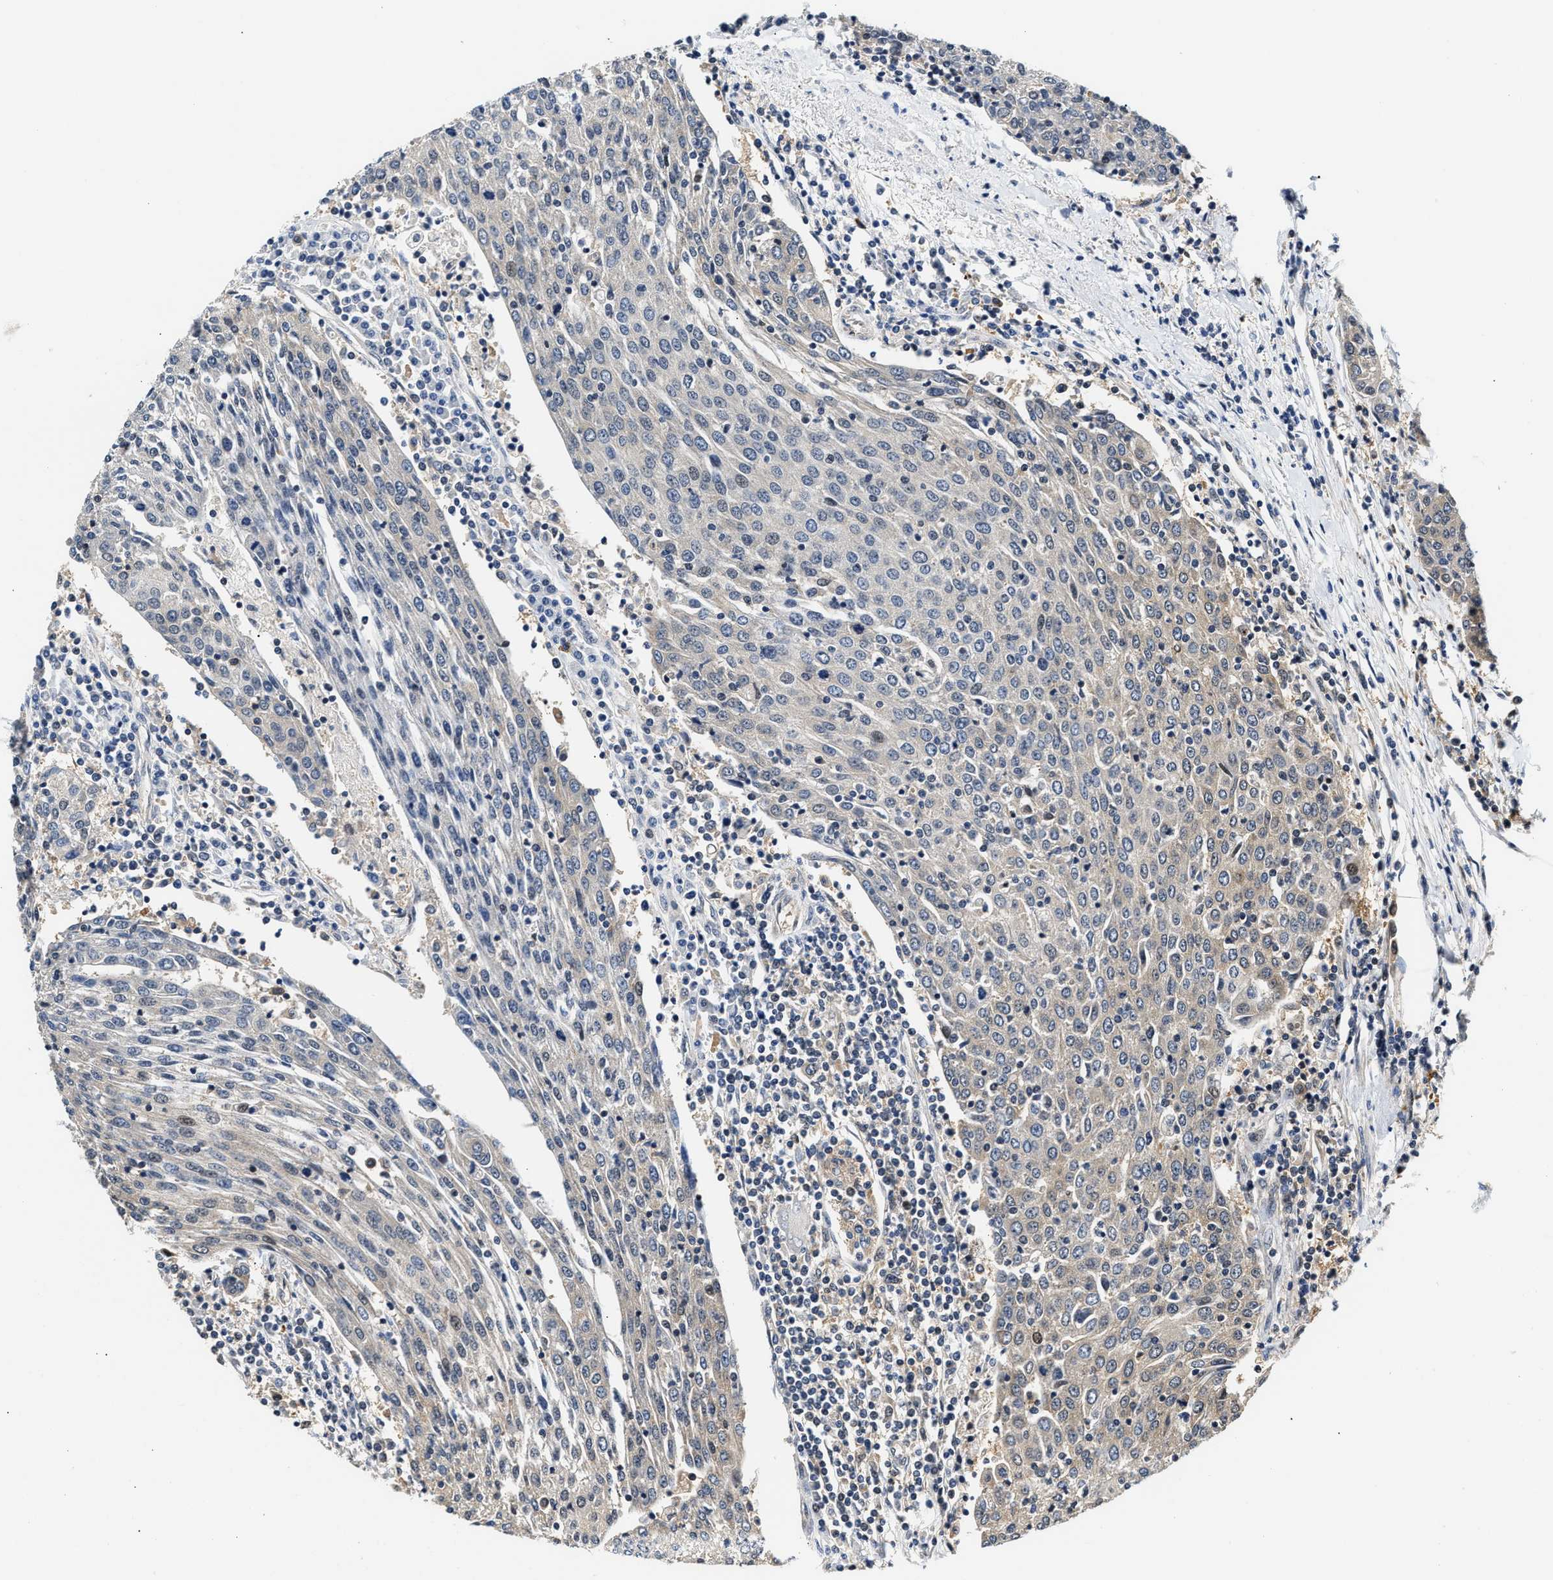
{"staining": {"intensity": "negative", "quantity": "none", "location": "none"}, "tissue": "urothelial cancer", "cell_type": "Tumor cells", "image_type": "cancer", "snomed": [{"axis": "morphology", "description": "Urothelial carcinoma, High grade"}, {"axis": "topography", "description": "Urinary bladder"}], "caption": "Immunohistochemistry micrograph of human urothelial carcinoma (high-grade) stained for a protein (brown), which exhibits no positivity in tumor cells. (Stains: DAB (3,3'-diaminobenzidine) immunohistochemistry with hematoxylin counter stain, Microscopy: brightfield microscopy at high magnification).", "gene": "TUT7", "patient": {"sex": "female", "age": 85}}